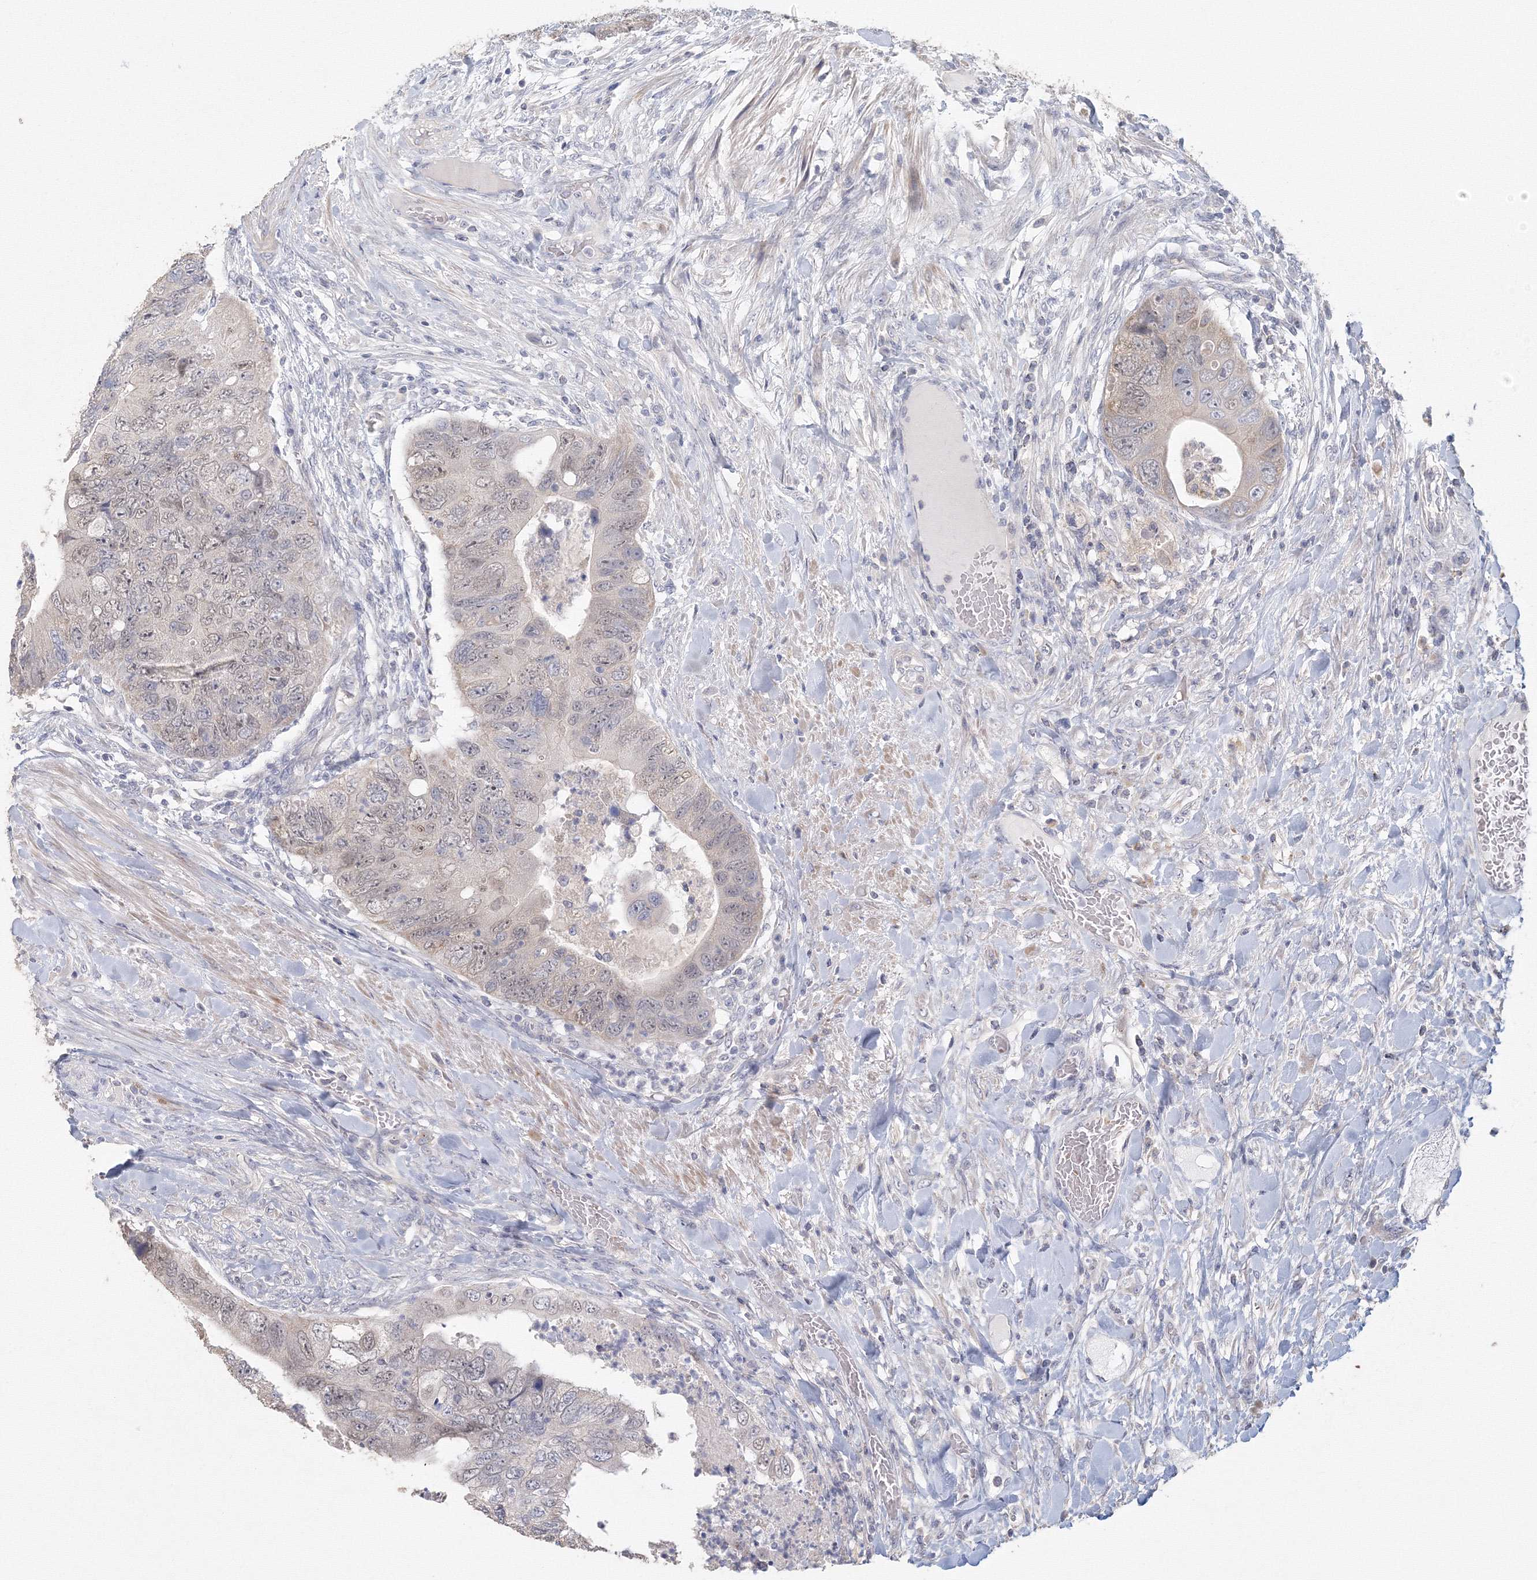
{"staining": {"intensity": "weak", "quantity": "25%-75%", "location": "nuclear"}, "tissue": "colorectal cancer", "cell_type": "Tumor cells", "image_type": "cancer", "snomed": [{"axis": "morphology", "description": "Adenocarcinoma, NOS"}, {"axis": "topography", "description": "Rectum"}], "caption": "A high-resolution micrograph shows immunohistochemistry staining of colorectal cancer (adenocarcinoma), which exhibits weak nuclear staining in about 25%-75% of tumor cells.", "gene": "TACC2", "patient": {"sex": "male", "age": 63}}